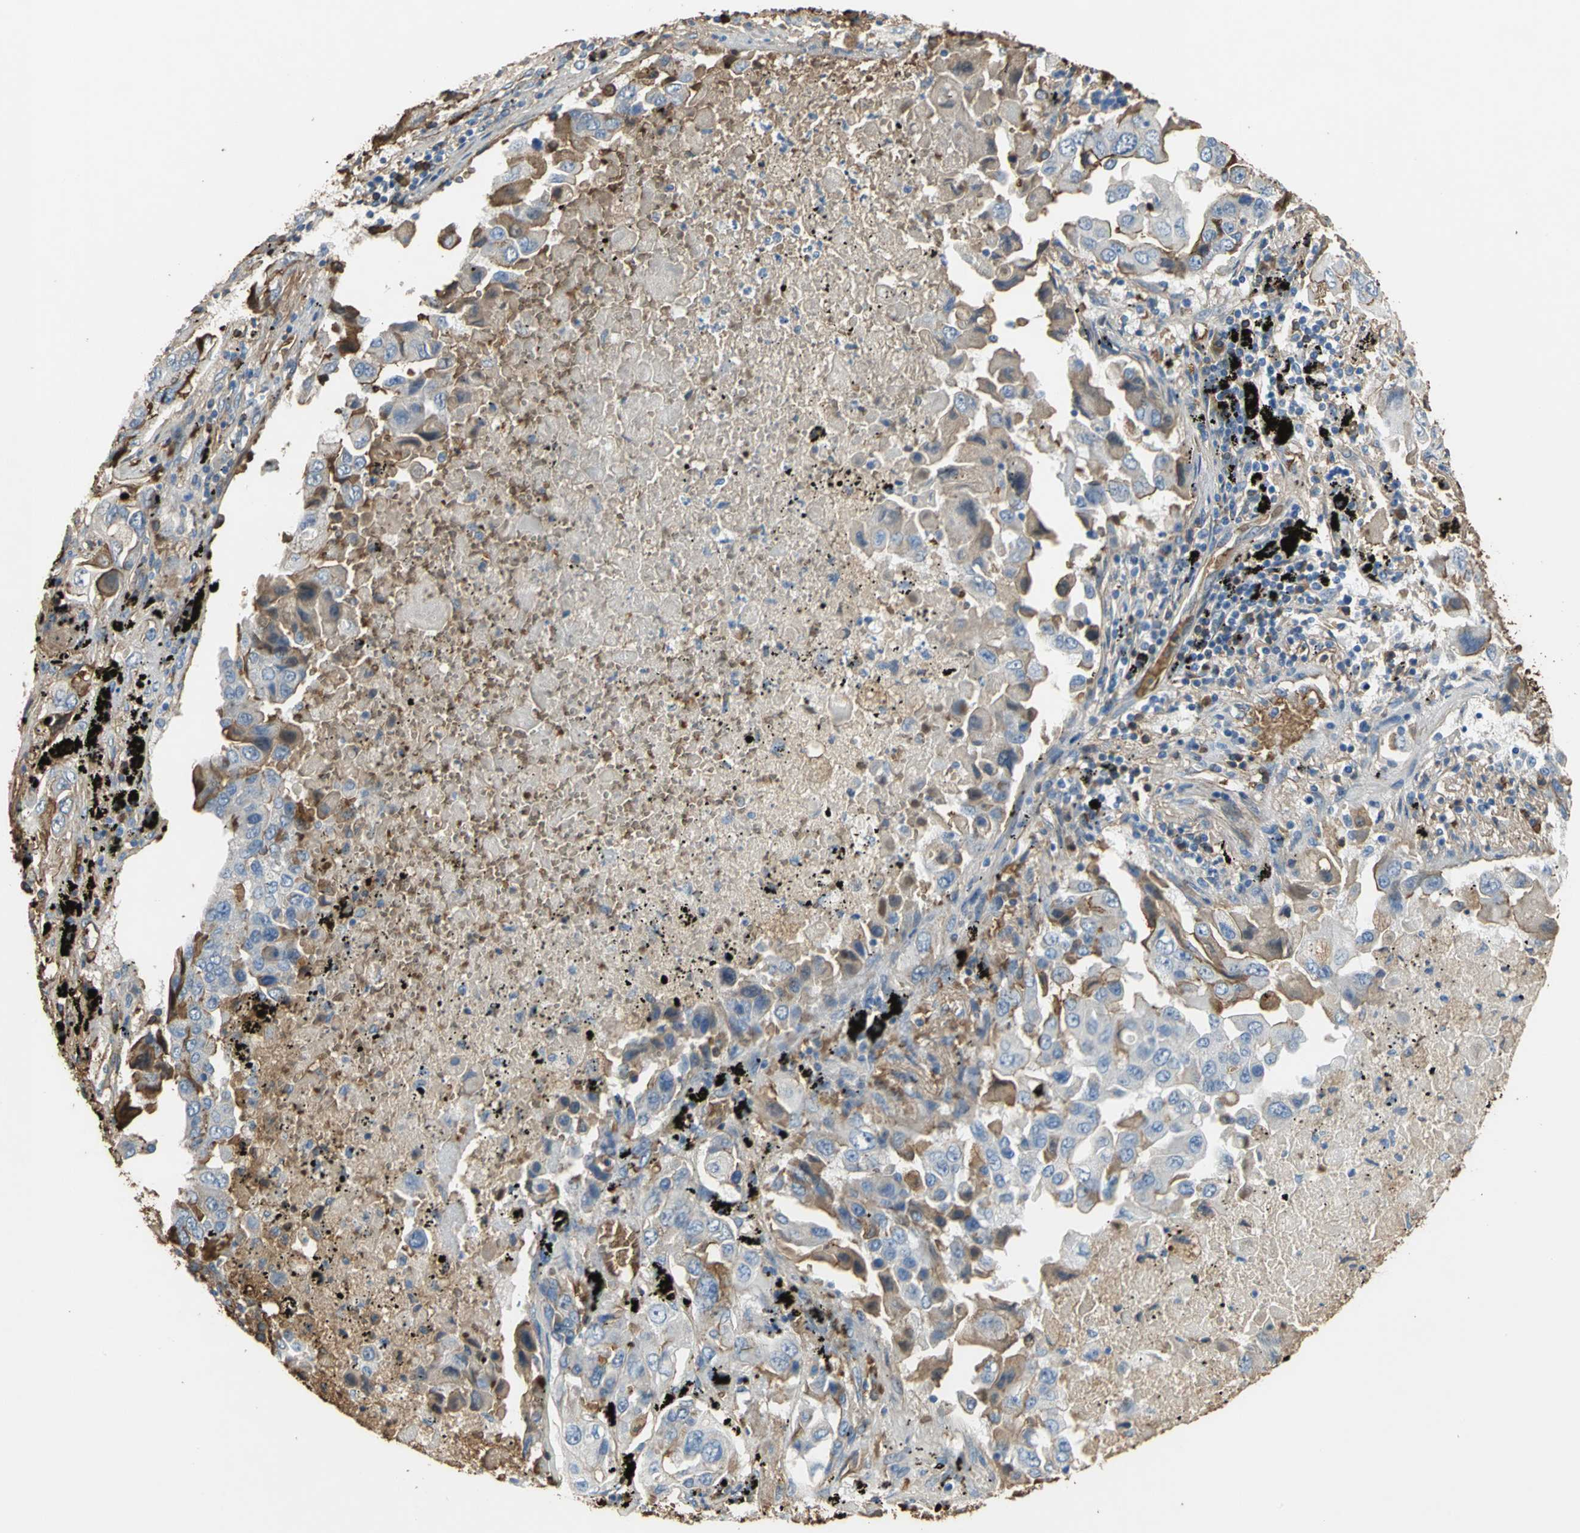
{"staining": {"intensity": "moderate", "quantity": ">75%", "location": "cytoplasmic/membranous"}, "tissue": "lung cancer", "cell_type": "Tumor cells", "image_type": "cancer", "snomed": [{"axis": "morphology", "description": "Adenocarcinoma, NOS"}, {"axis": "topography", "description": "Lung"}], "caption": "Lung cancer (adenocarcinoma) tissue shows moderate cytoplasmic/membranous staining in approximately >75% of tumor cells, visualized by immunohistochemistry. The protein is shown in brown color, while the nuclei are stained blue.", "gene": "TREM1", "patient": {"sex": "female", "age": 65}}